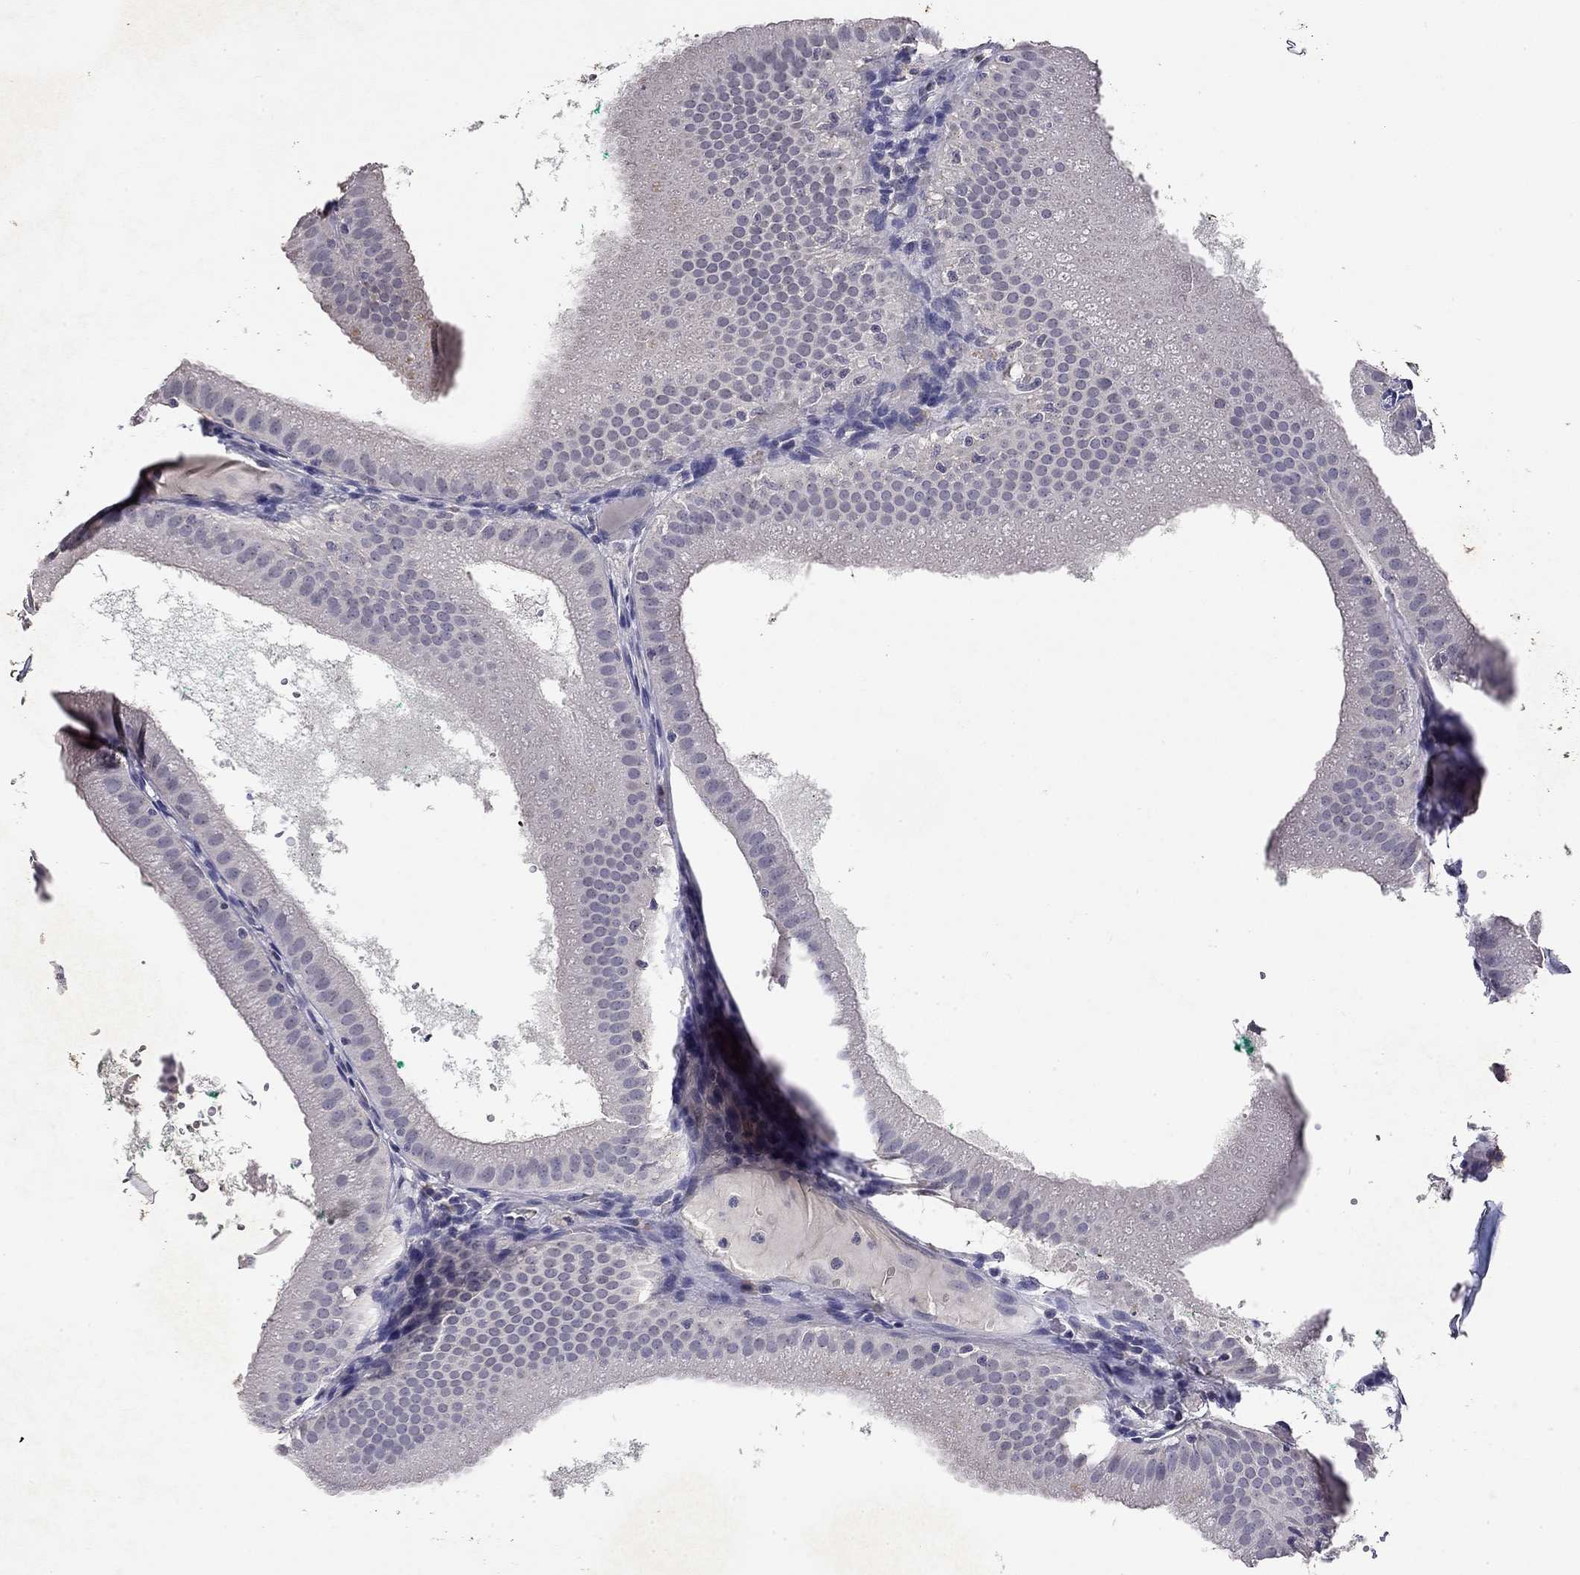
{"staining": {"intensity": "negative", "quantity": "none", "location": "none"}, "tissue": "gallbladder", "cell_type": "Glandular cells", "image_type": "normal", "snomed": [{"axis": "morphology", "description": "Normal tissue, NOS"}, {"axis": "topography", "description": "Gallbladder"}], "caption": "Immunohistochemistry photomicrograph of benign gallbladder: human gallbladder stained with DAB (3,3'-diaminobenzidine) shows no significant protein positivity in glandular cells. (Brightfield microscopy of DAB immunohistochemistry (IHC) at high magnification).", "gene": "WNK3", "patient": {"sex": "male", "age": 67}}